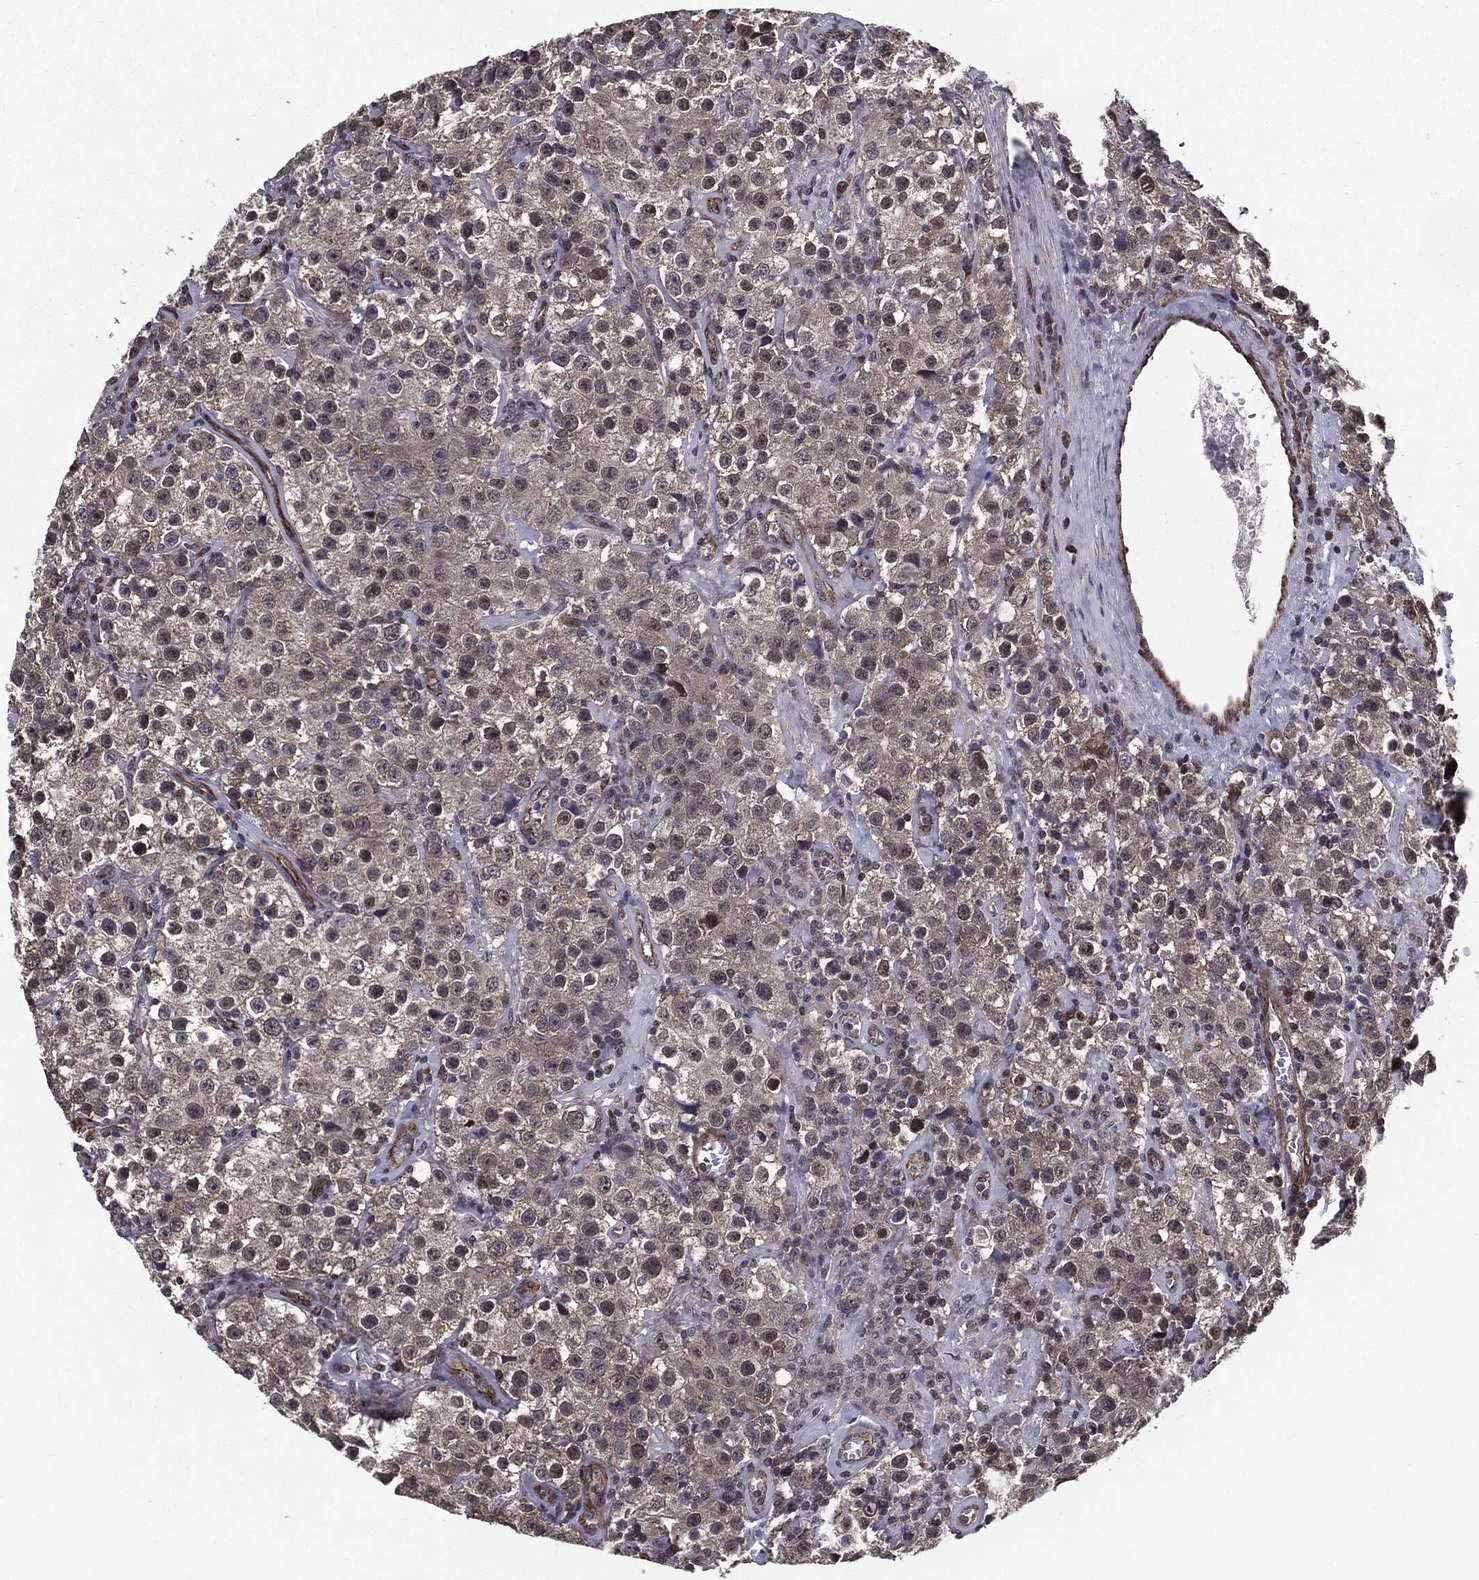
{"staining": {"intensity": "negative", "quantity": "none", "location": "none"}, "tissue": "testis cancer", "cell_type": "Tumor cells", "image_type": "cancer", "snomed": [{"axis": "morphology", "description": "Seminoma, NOS"}, {"axis": "topography", "description": "Testis"}], "caption": "A high-resolution image shows immunohistochemistry staining of testis seminoma, which shows no significant positivity in tumor cells.", "gene": "PTPA", "patient": {"sex": "male", "age": 52}}